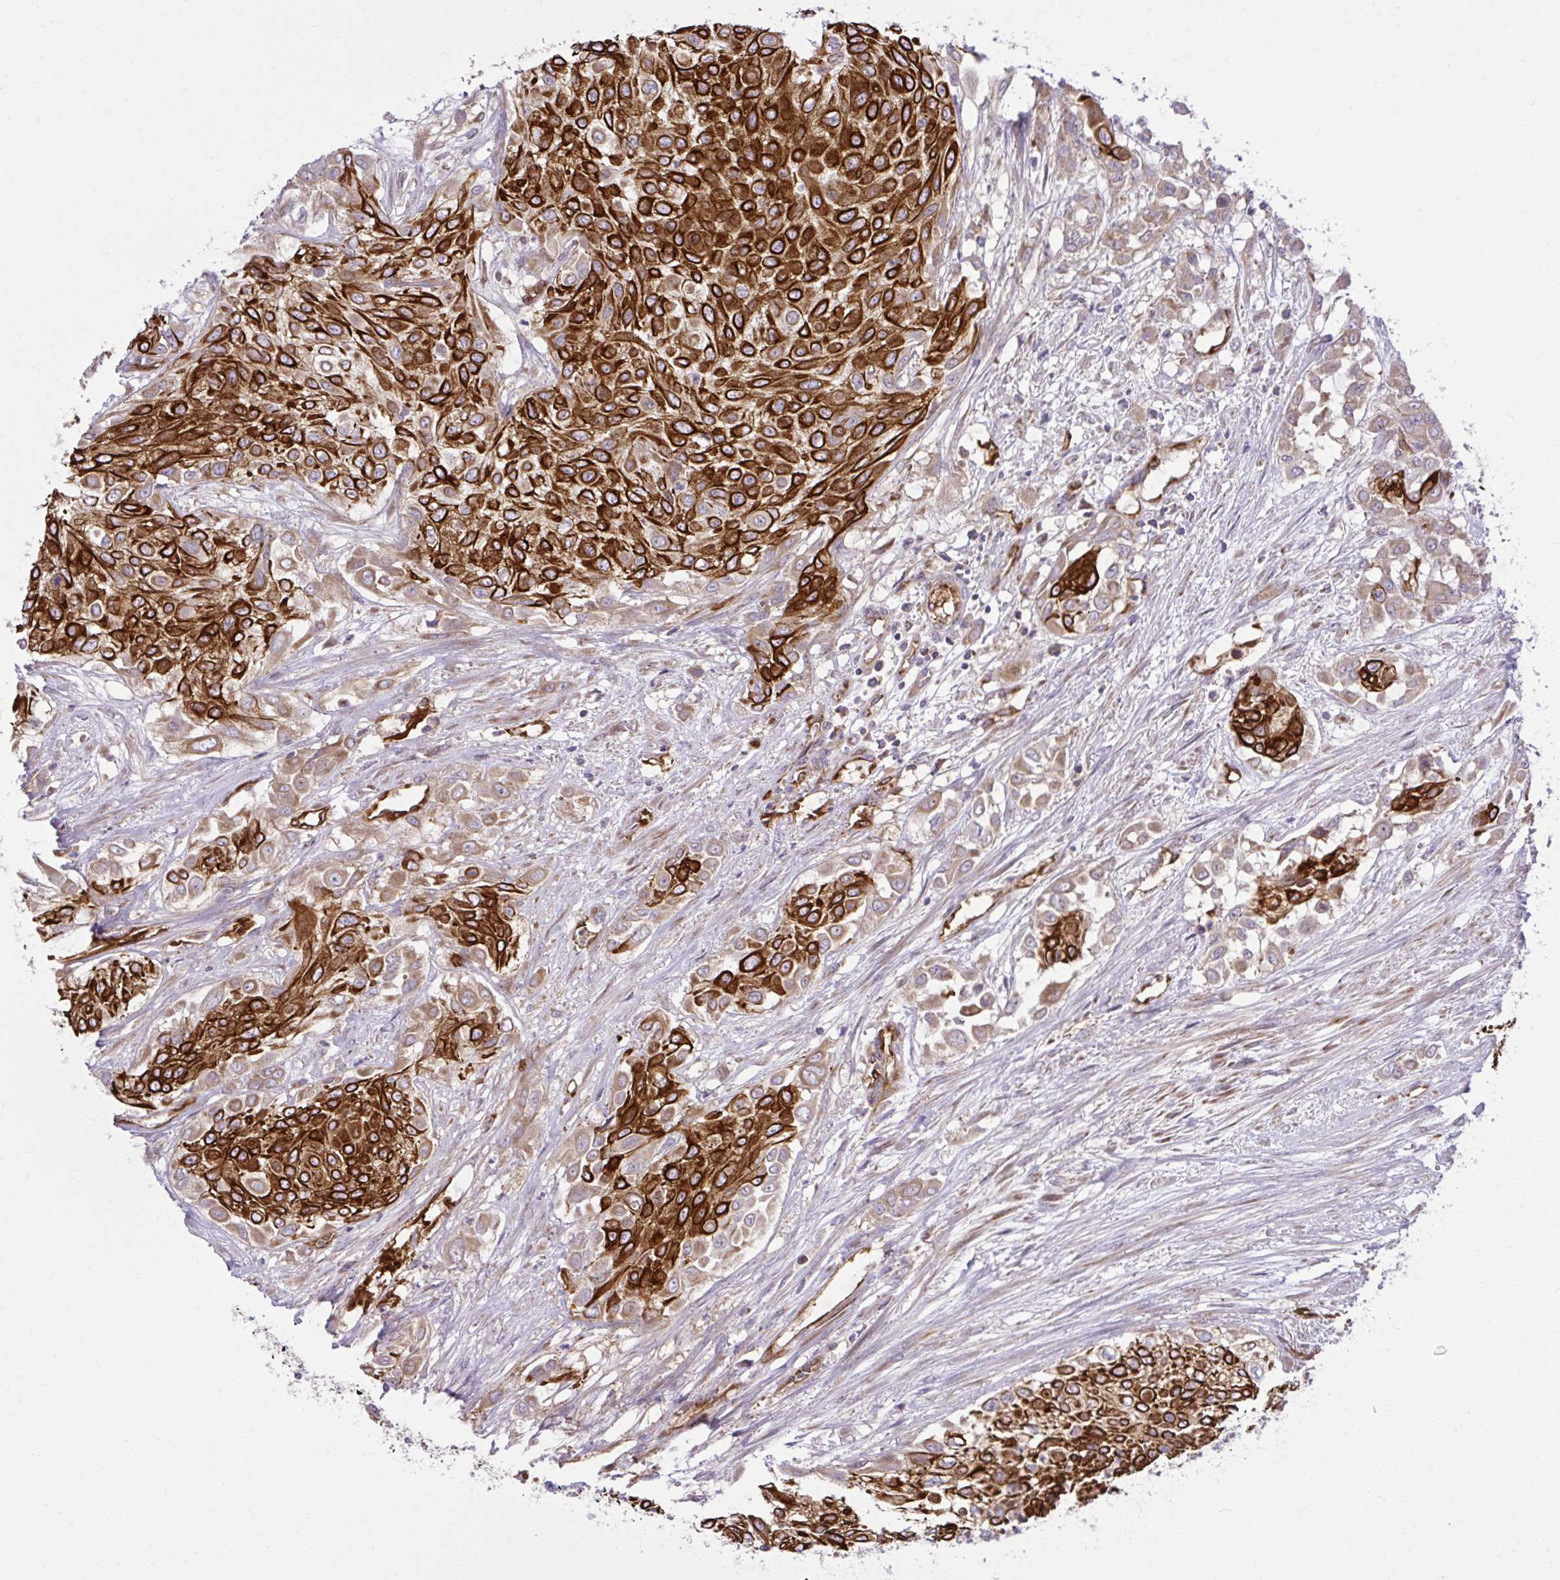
{"staining": {"intensity": "strong", "quantity": ">75%", "location": "cytoplasmic/membranous"}, "tissue": "urothelial cancer", "cell_type": "Tumor cells", "image_type": "cancer", "snomed": [{"axis": "morphology", "description": "Urothelial carcinoma, High grade"}, {"axis": "topography", "description": "Urinary bladder"}], "caption": "Tumor cells demonstrate strong cytoplasmic/membranous positivity in about >75% of cells in urothelial carcinoma (high-grade).", "gene": "LIMS1", "patient": {"sex": "male", "age": 57}}